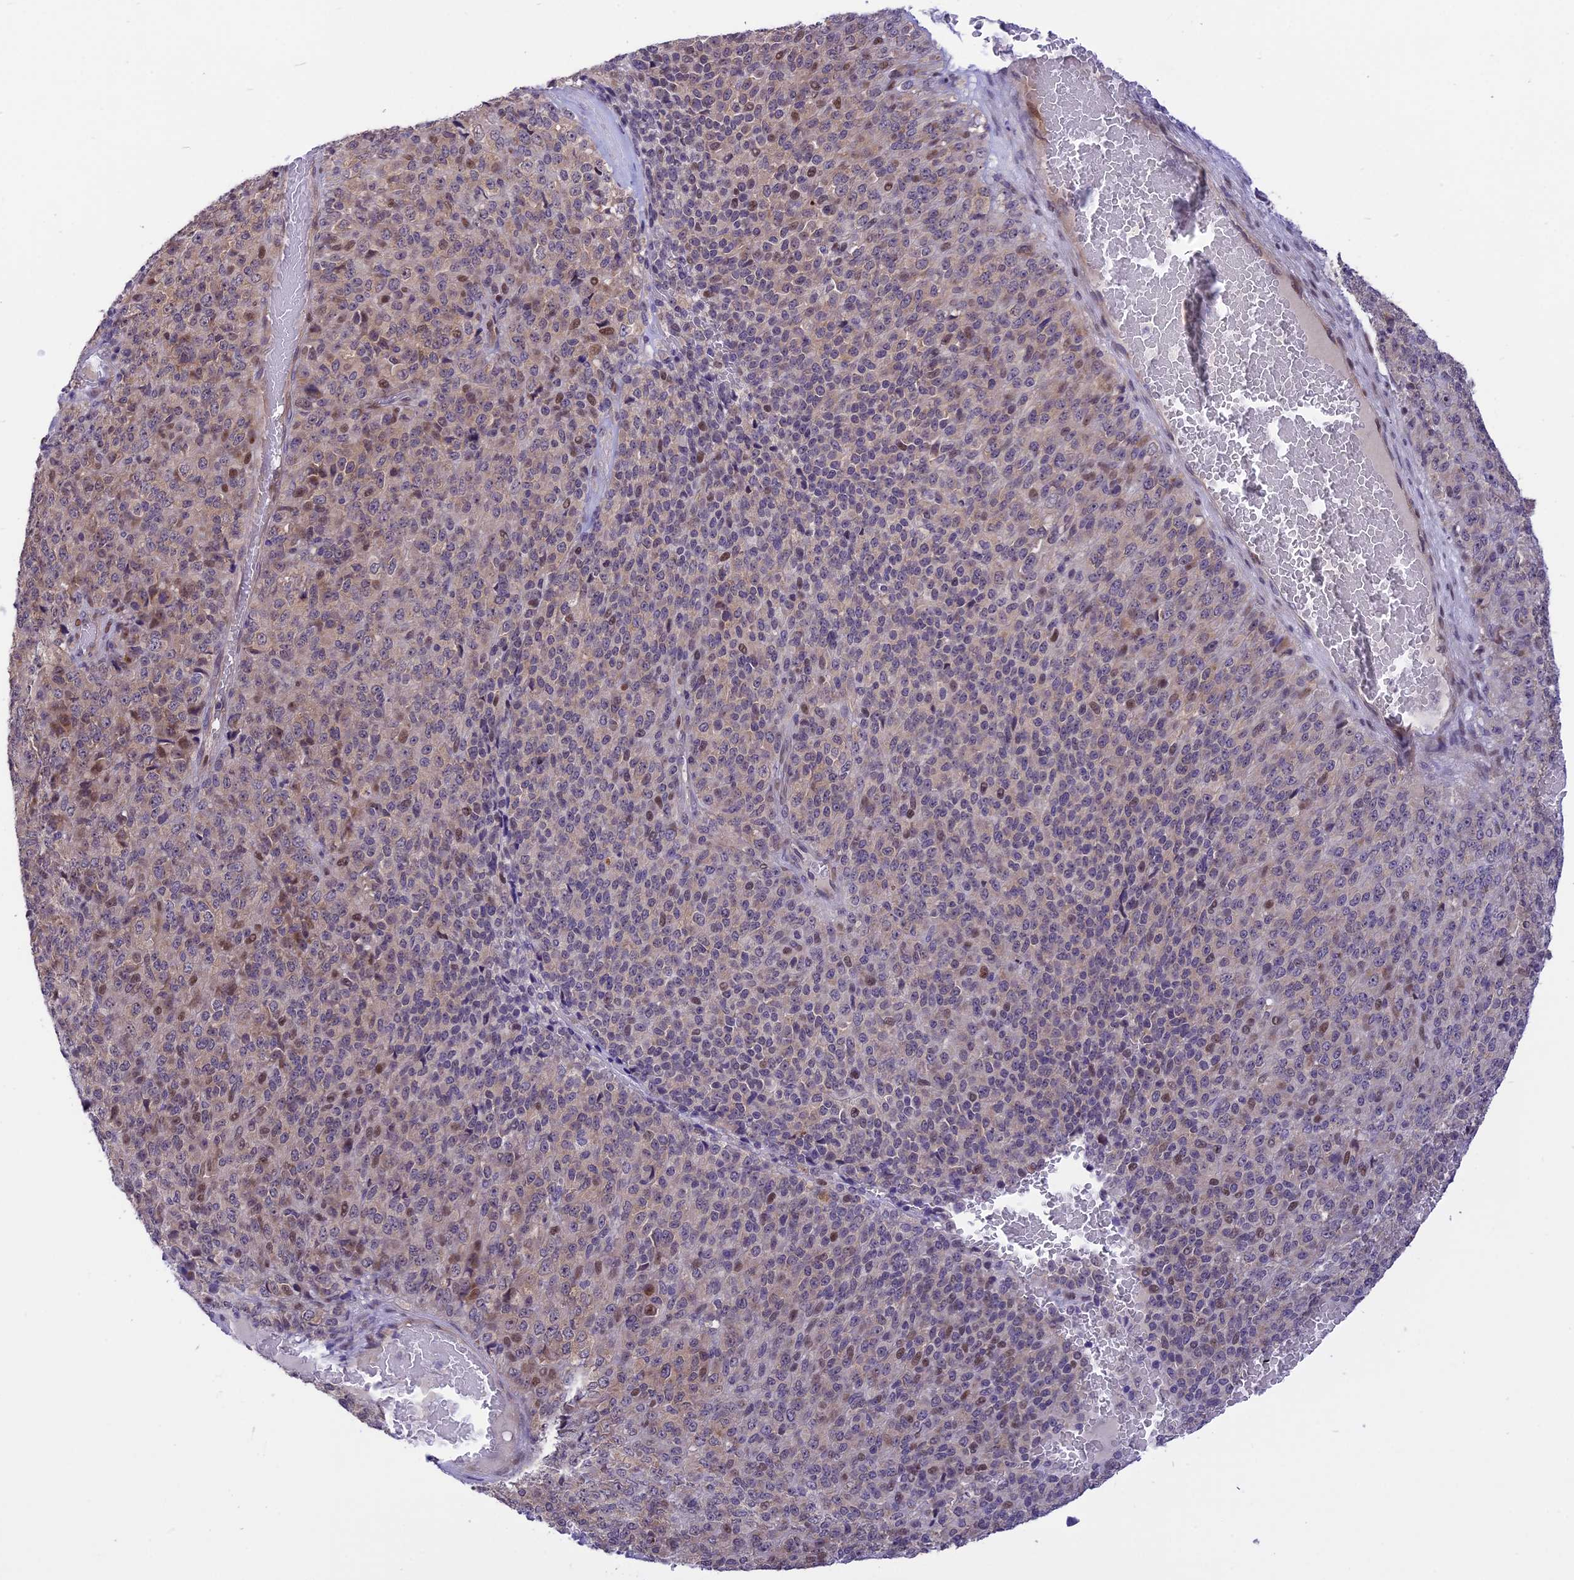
{"staining": {"intensity": "weak", "quantity": "25%-75%", "location": "cytoplasmic/membranous,nuclear"}, "tissue": "melanoma", "cell_type": "Tumor cells", "image_type": "cancer", "snomed": [{"axis": "morphology", "description": "Malignant melanoma, Metastatic site"}, {"axis": "topography", "description": "Brain"}], "caption": "A photomicrograph of human malignant melanoma (metastatic site) stained for a protein displays weak cytoplasmic/membranous and nuclear brown staining in tumor cells.", "gene": "ZNF837", "patient": {"sex": "female", "age": 56}}